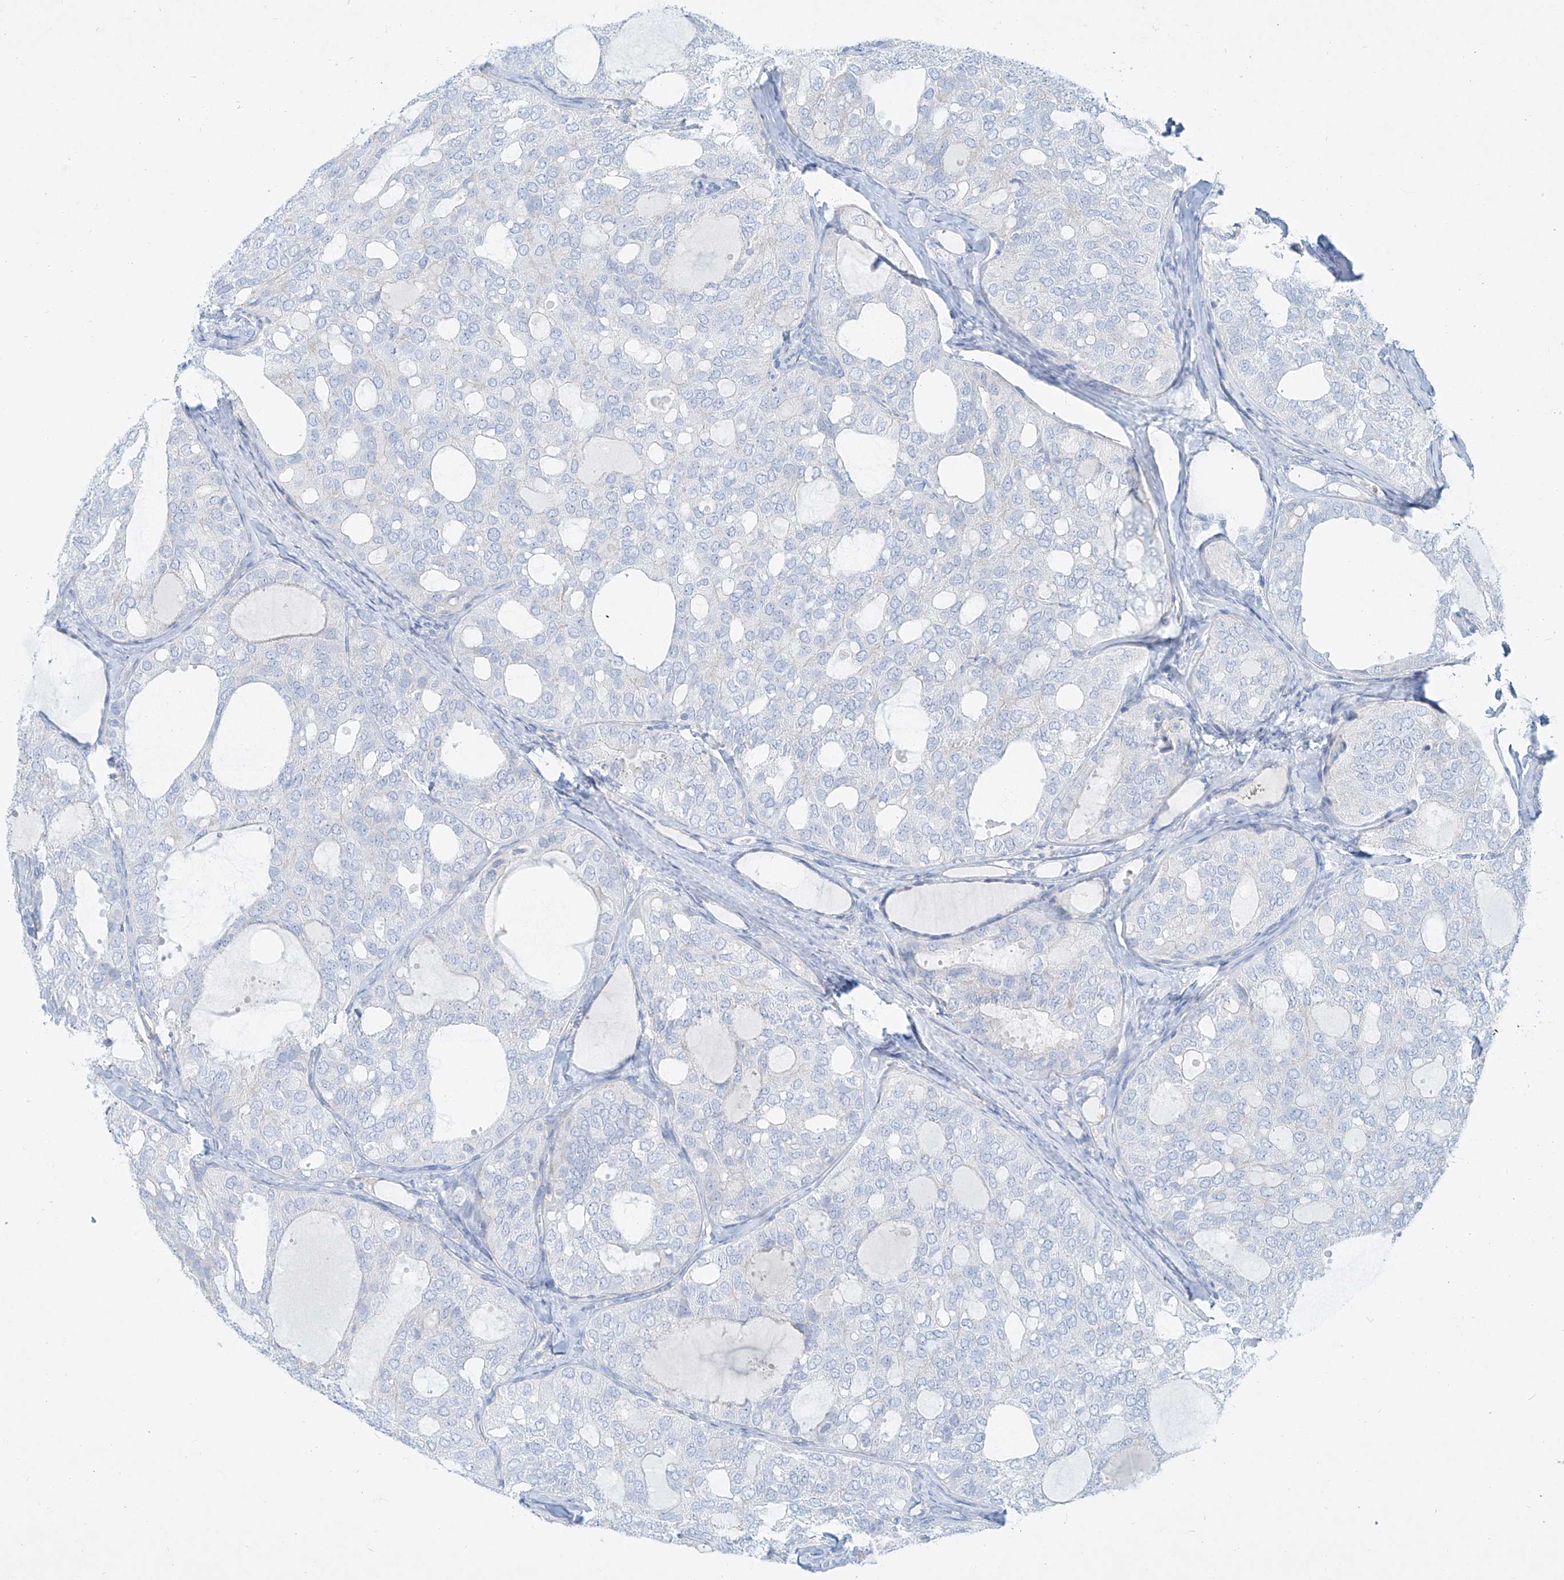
{"staining": {"intensity": "negative", "quantity": "none", "location": "none"}, "tissue": "thyroid cancer", "cell_type": "Tumor cells", "image_type": "cancer", "snomed": [{"axis": "morphology", "description": "Follicular adenoma carcinoma, NOS"}, {"axis": "topography", "description": "Thyroid gland"}], "caption": "The immunohistochemistry (IHC) photomicrograph has no significant positivity in tumor cells of thyroid follicular adenoma carcinoma tissue.", "gene": "AJM1", "patient": {"sex": "male", "age": 75}}